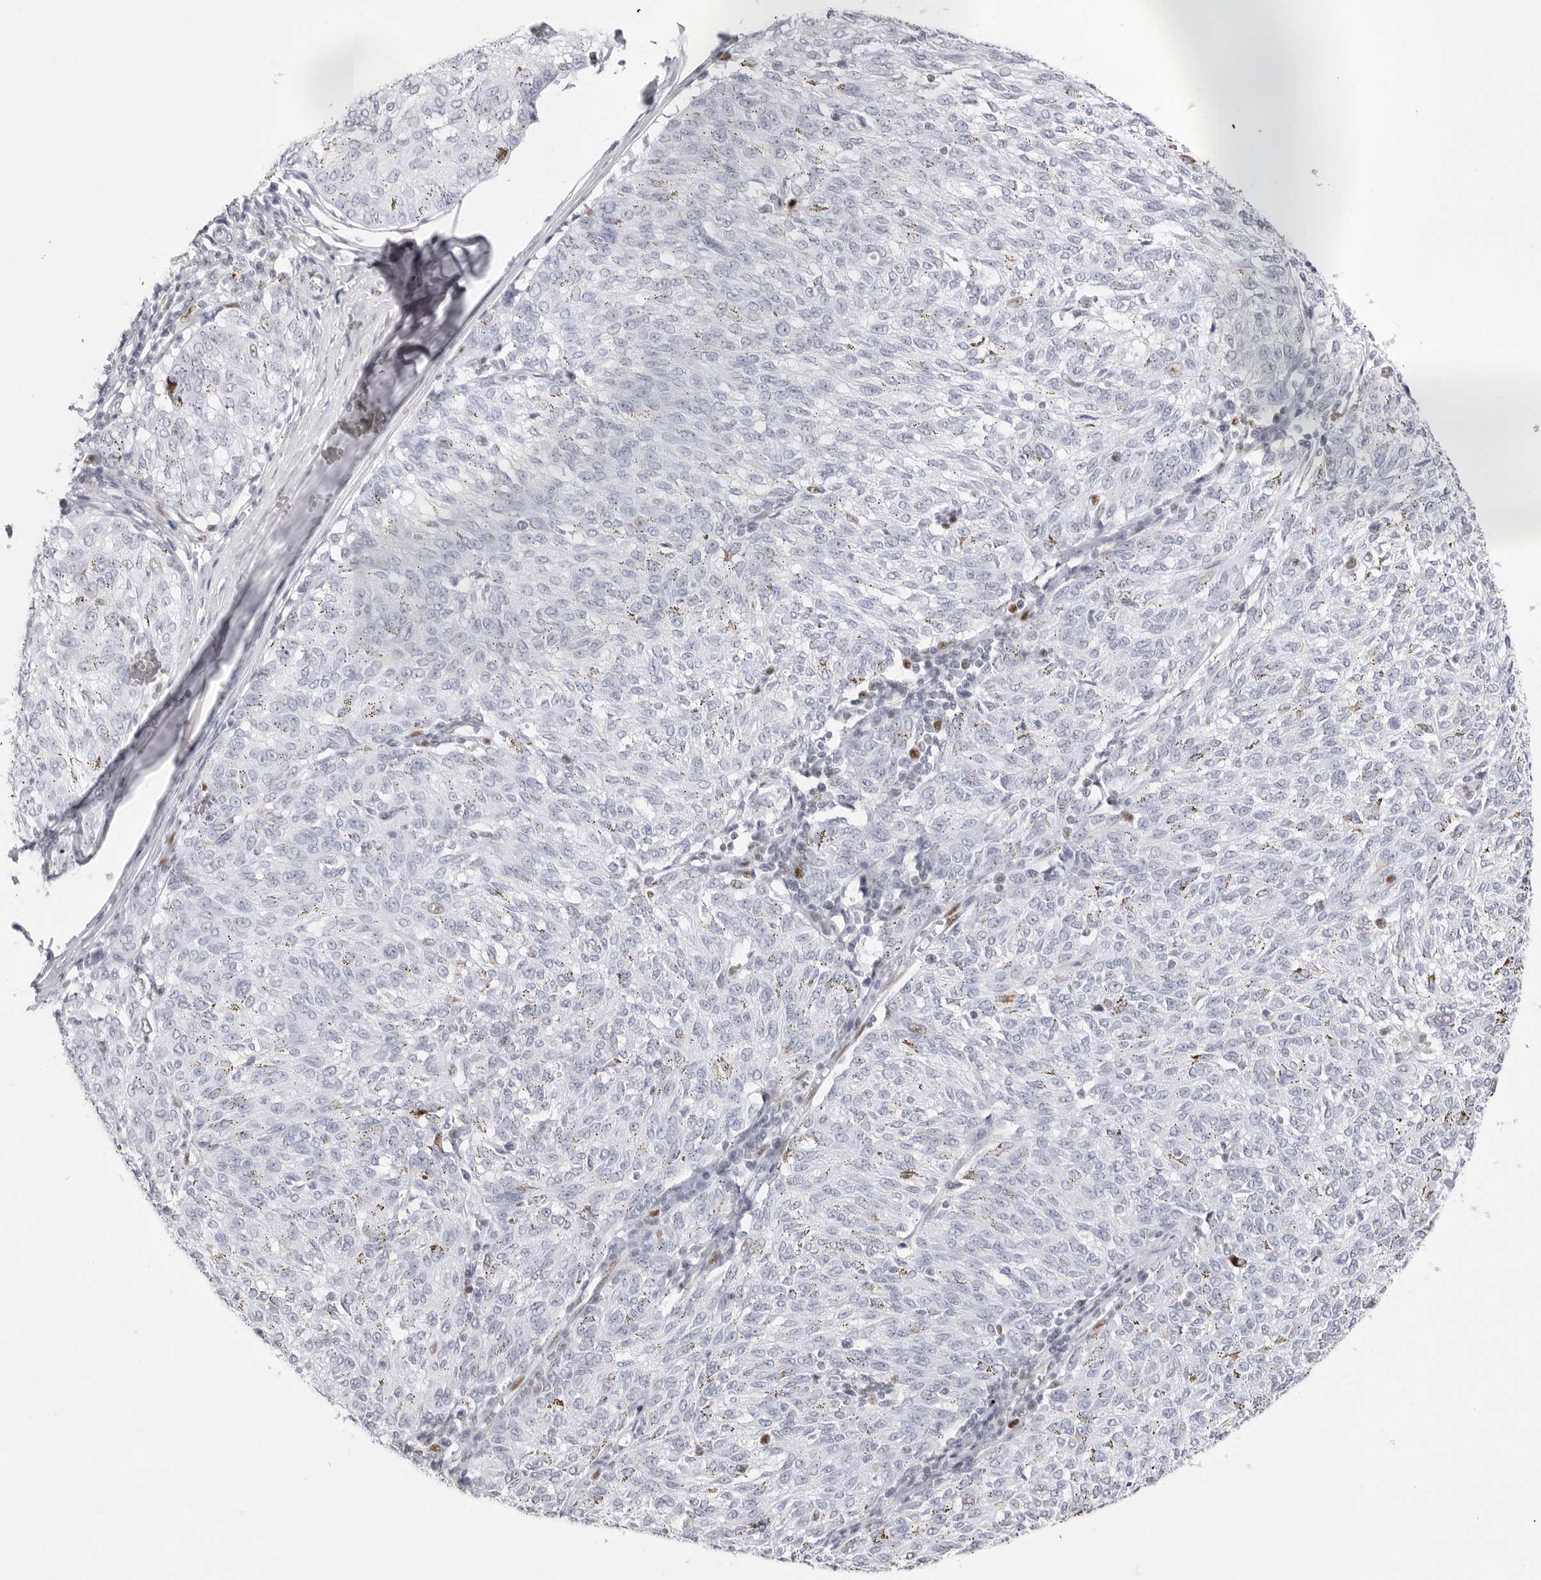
{"staining": {"intensity": "negative", "quantity": "none", "location": "none"}, "tissue": "melanoma", "cell_type": "Tumor cells", "image_type": "cancer", "snomed": [{"axis": "morphology", "description": "Malignant melanoma, NOS"}, {"axis": "topography", "description": "Skin"}], "caption": "Immunohistochemistry photomicrograph of neoplastic tissue: human melanoma stained with DAB displays no significant protein expression in tumor cells.", "gene": "NASP", "patient": {"sex": "female", "age": 72}}